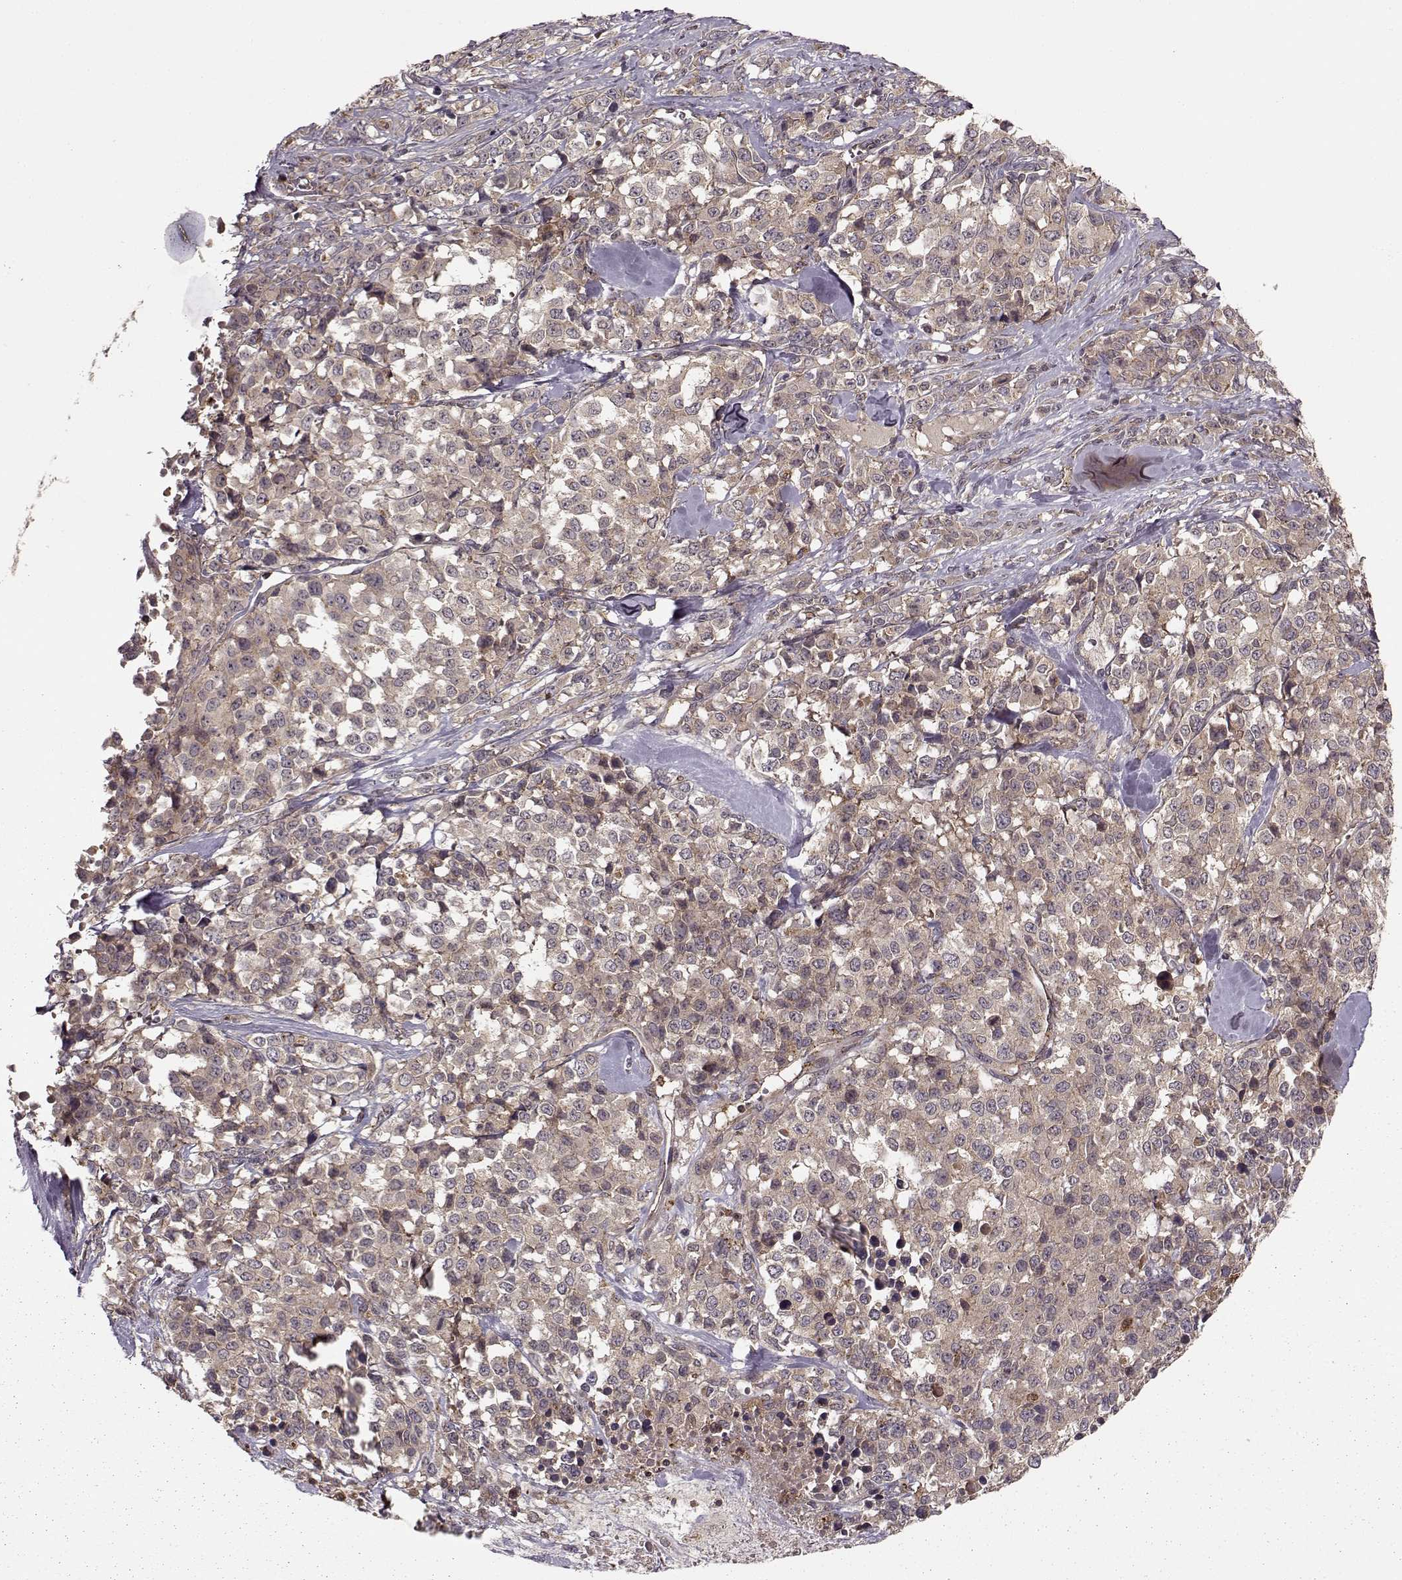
{"staining": {"intensity": "weak", "quantity": "<25%", "location": "cytoplasmic/membranous"}, "tissue": "melanoma", "cell_type": "Tumor cells", "image_type": "cancer", "snomed": [{"axis": "morphology", "description": "Malignant melanoma, Metastatic site"}, {"axis": "topography", "description": "Skin"}], "caption": "Melanoma was stained to show a protein in brown. There is no significant staining in tumor cells. The staining is performed using DAB brown chromogen with nuclei counter-stained in using hematoxylin.", "gene": "IFRD2", "patient": {"sex": "male", "age": 84}}